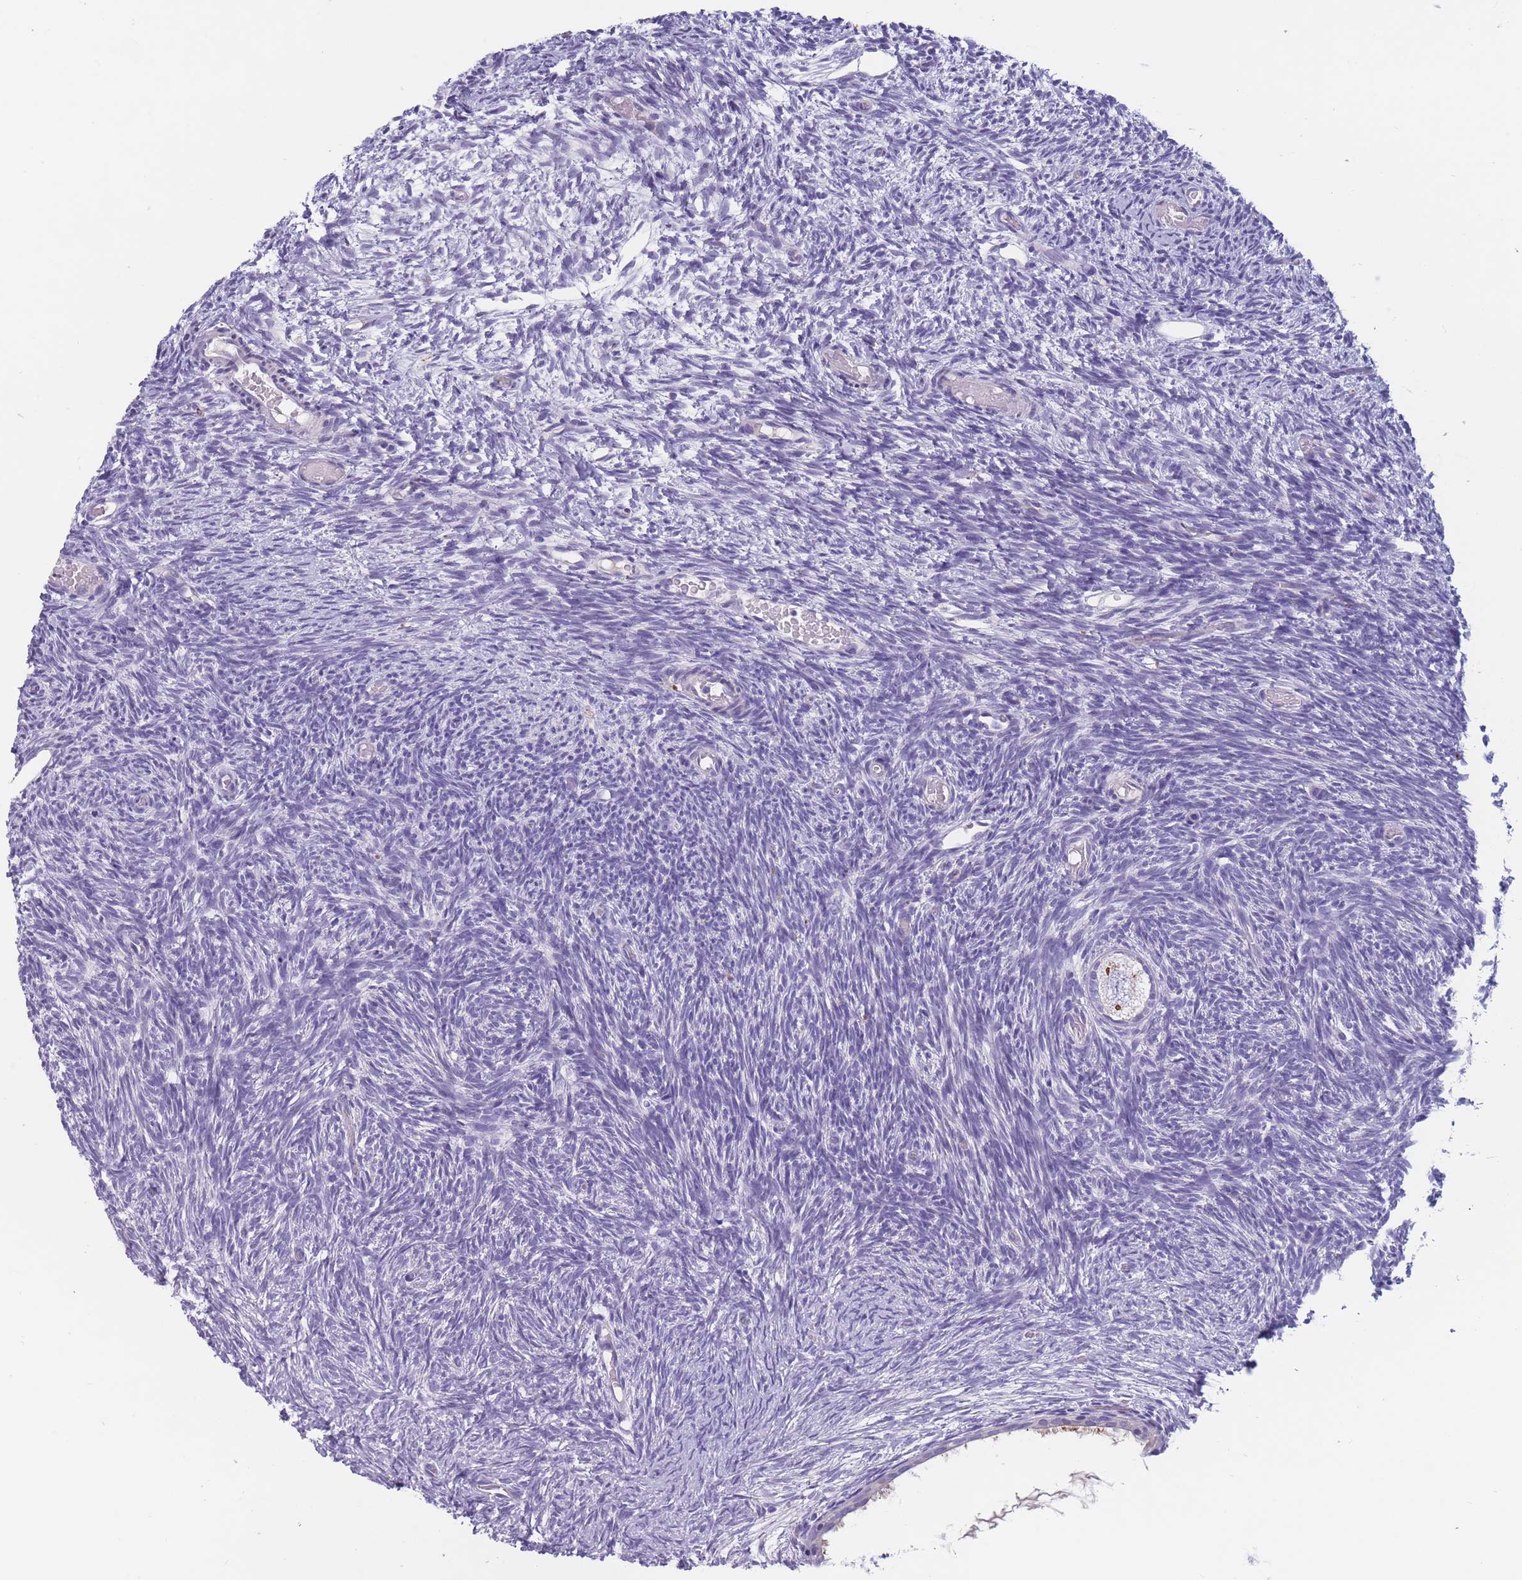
{"staining": {"intensity": "negative", "quantity": "none", "location": "none"}, "tissue": "ovary", "cell_type": "Follicle cells", "image_type": "normal", "snomed": [{"axis": "morphology", "description": "Normal tissue, NOS"}, {"axis": "topography", "description": "Ovary"}], "caption": "Photomicrograph shows no protein positivity in follicle cells of benign ovary. (Stains: DAB (3,3'-diaminobenzidine) IHC with hematoxylin counter stain, Microscopy: brightfield microscopy at high magnification).", "gene": "OR4C5", "patient": {"sex": "female", "age": 39}}